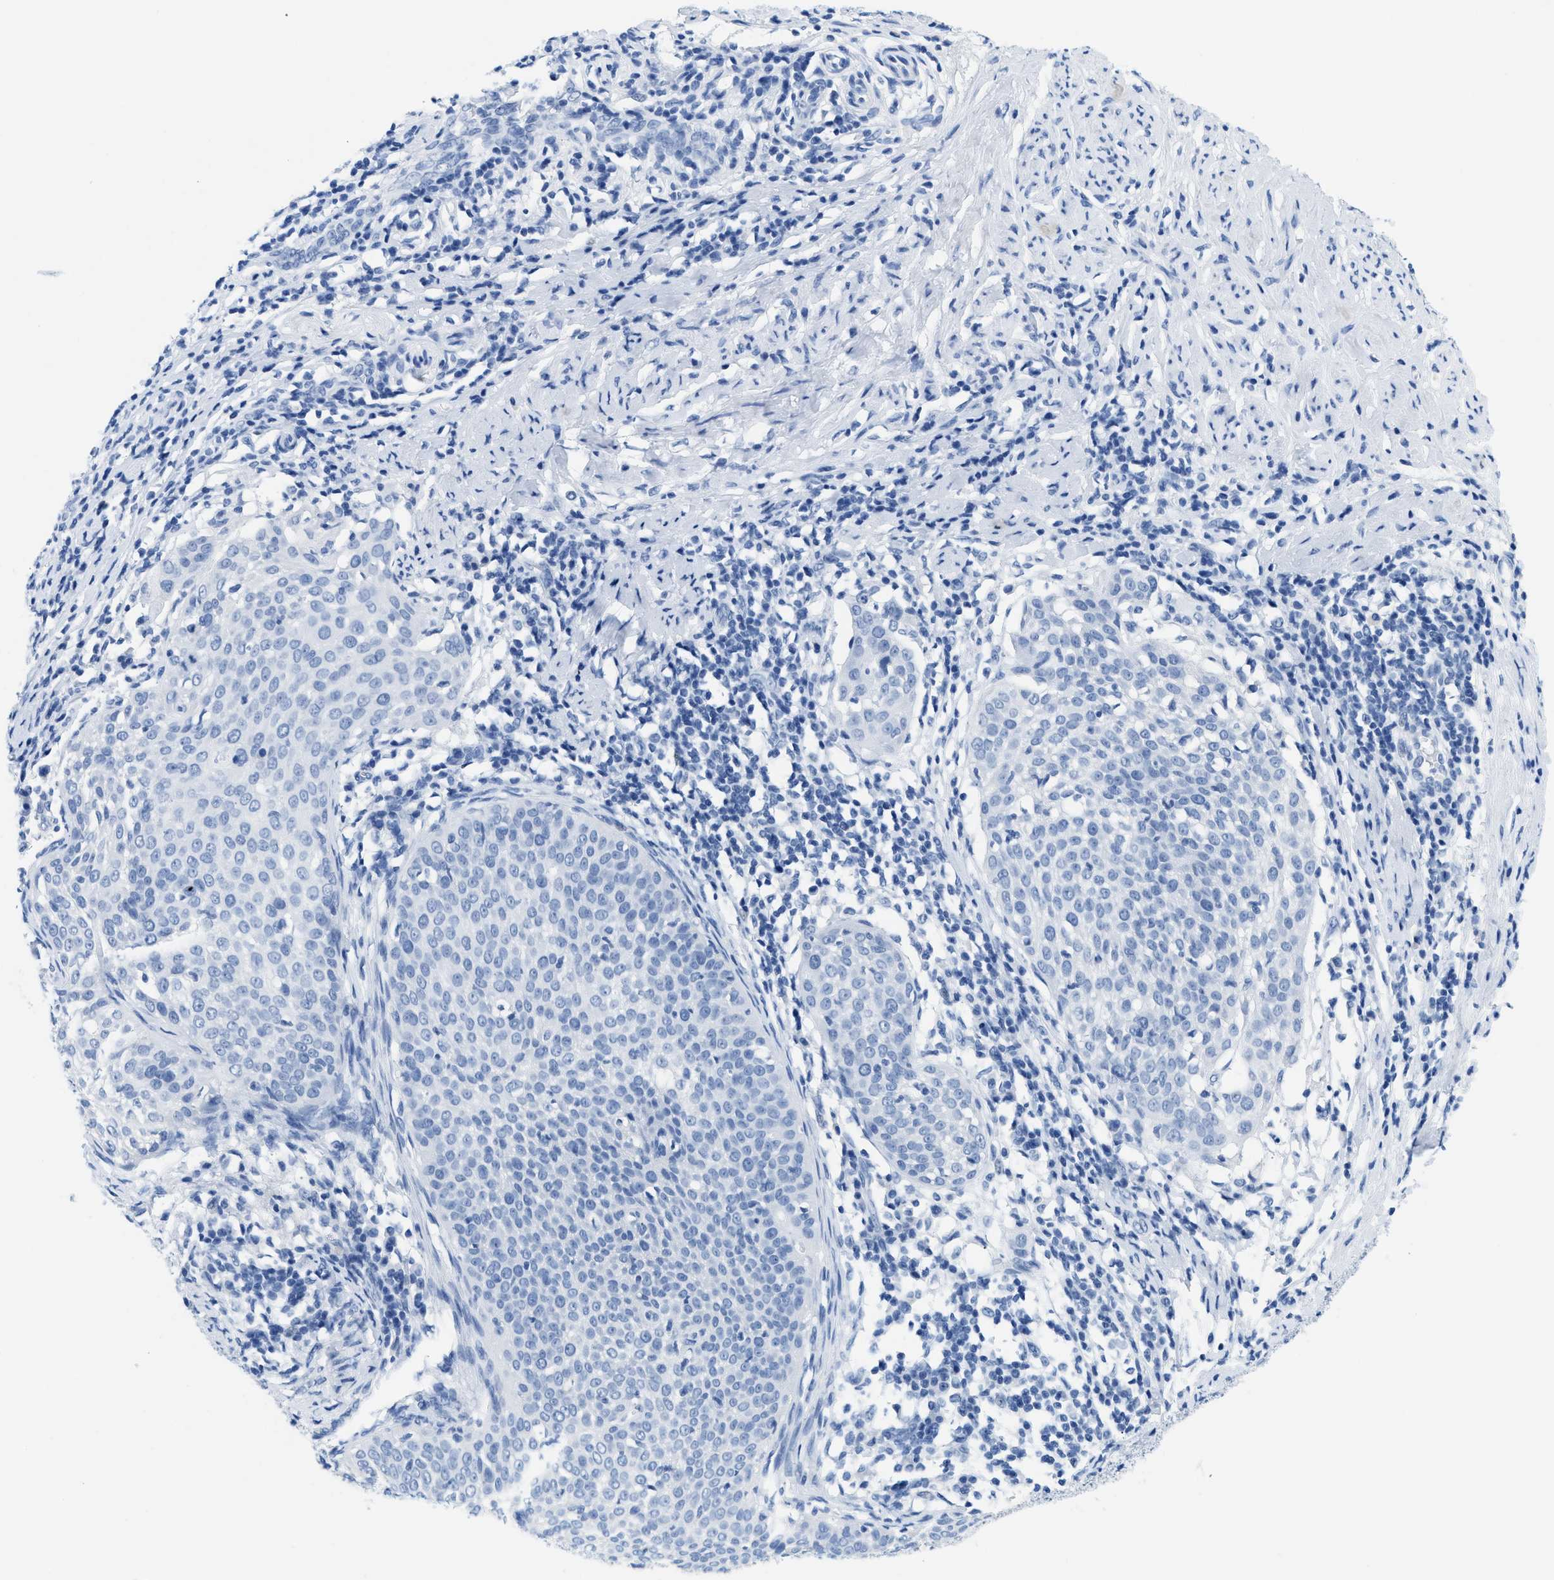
{"staining": {"intensity": "negative", "quantity": "none", "location": "none"}, "tissue": "cervical cancer", "cell_type": "Tumor cells", "image_type": "cancer", "snomed": [{"axis": "morphology", "description": "Squamous cell carcinoma, NOS"}, {"axis": "topography", "description": "Cervix"}], "caption": "This is an immunohistochemistry (IHC) photomicrograph of human cervical cancer. There is no staining in tumor cells.", "gene": "GSN", "patient": {"sex": "female", "age": 51}}